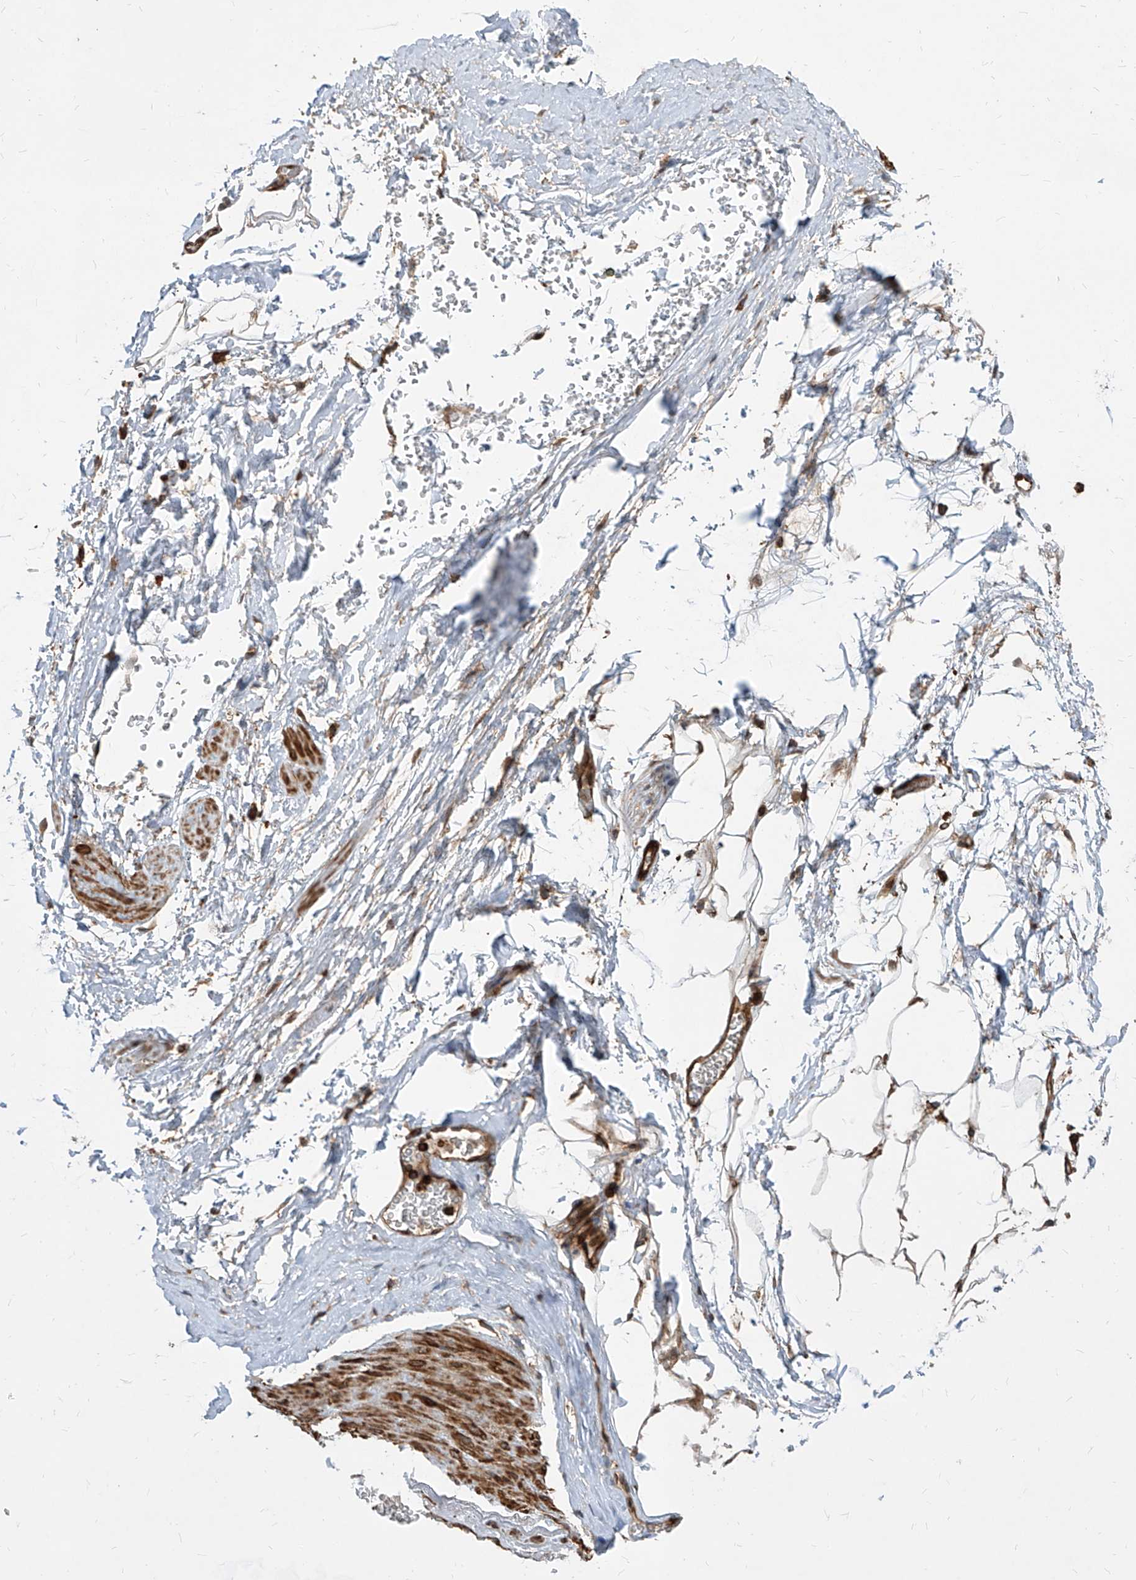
{"staining": {"intensity": "moderate", "quantity": ">75%", "location": "cytoplasmic/membranous"}, "tissue": "adipose tissue", "cell_type": "Adipocytes", "image_type": "normal", "snomed": [{"axis": "morphology", "description": "Normal tissue, NOS"}, {"axis": "morphology", "description": "Adenocarcinoma, Low grade"}, {"axis": "topography", "description": "Prostate"}, {"axis": "topography", "description": "Peripheral nerve tissue"}], "caption": "Brown immunohistochemical staining in unremarkable adipose tissue demonstrates moderate cytoplasmic/membranous staining in approximately >75% of adipocytes.", "gene": "MAGED2", "patient": {"sex": "male", "age": 63}}